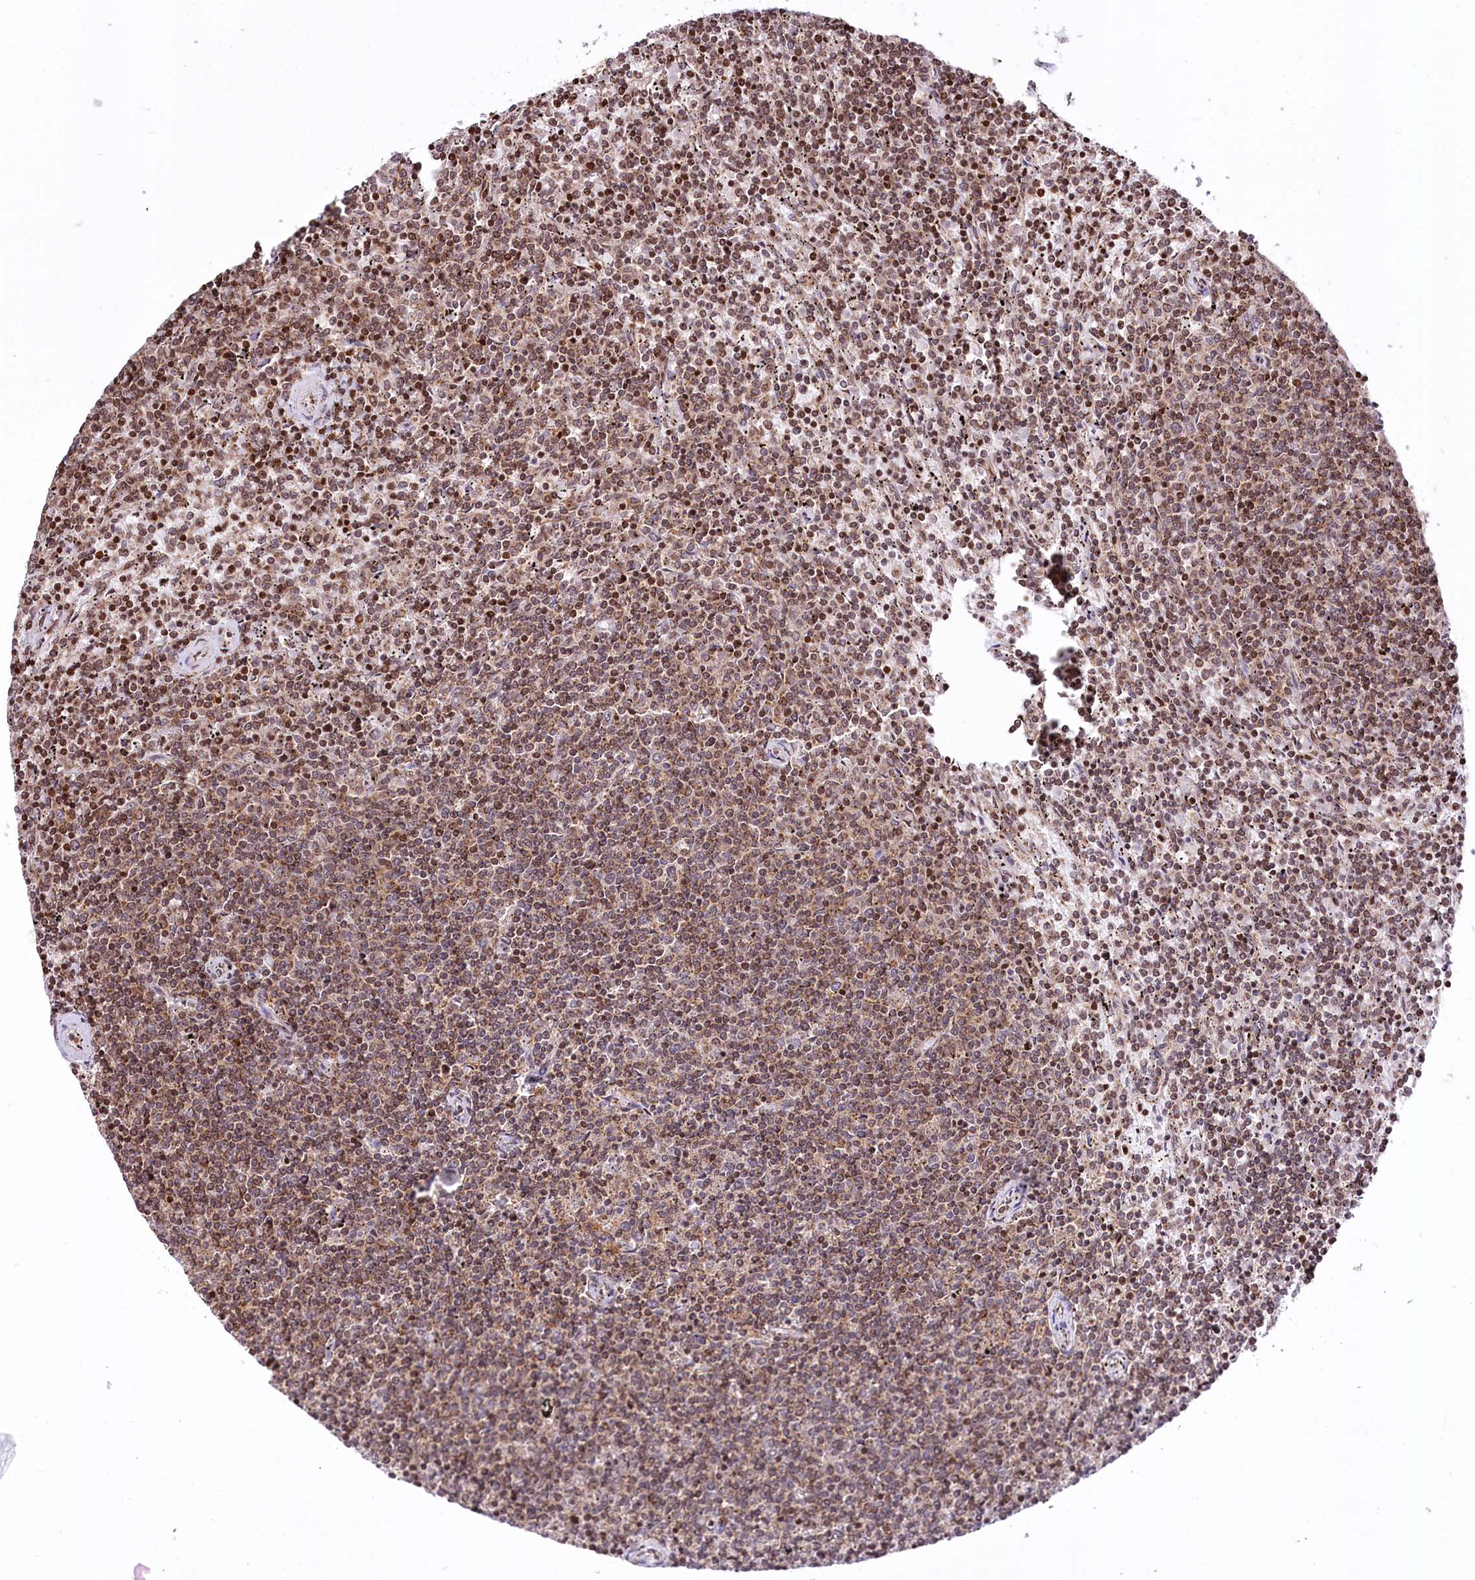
{"staining": {"intensity": "moderate", "quantity": ">75%", "location": "cytoplasmic/membranous,nuclear"}, "tissue": "lymphoma", "cell_type": "Tumor cells", "image_type": "cancer", "snomed": [{"axis": "morphology", "description": "Malignant lymphoma, non-Hodgkin's type, Low grade"}, {"axis": "topography", "description": "Spleen"}], "caption": "A photomicrograph of low-grade malignant lymphoma, non-Hodgkin's type stained for a protein demonstrates moderate cytoplasmic/membranous and nuclear brown staining in tumor cells. (IHC, brightfield microscopy, high magnification).", "gene": "ZFYVE27", "patient": {"sex": "female", "age": 50}}